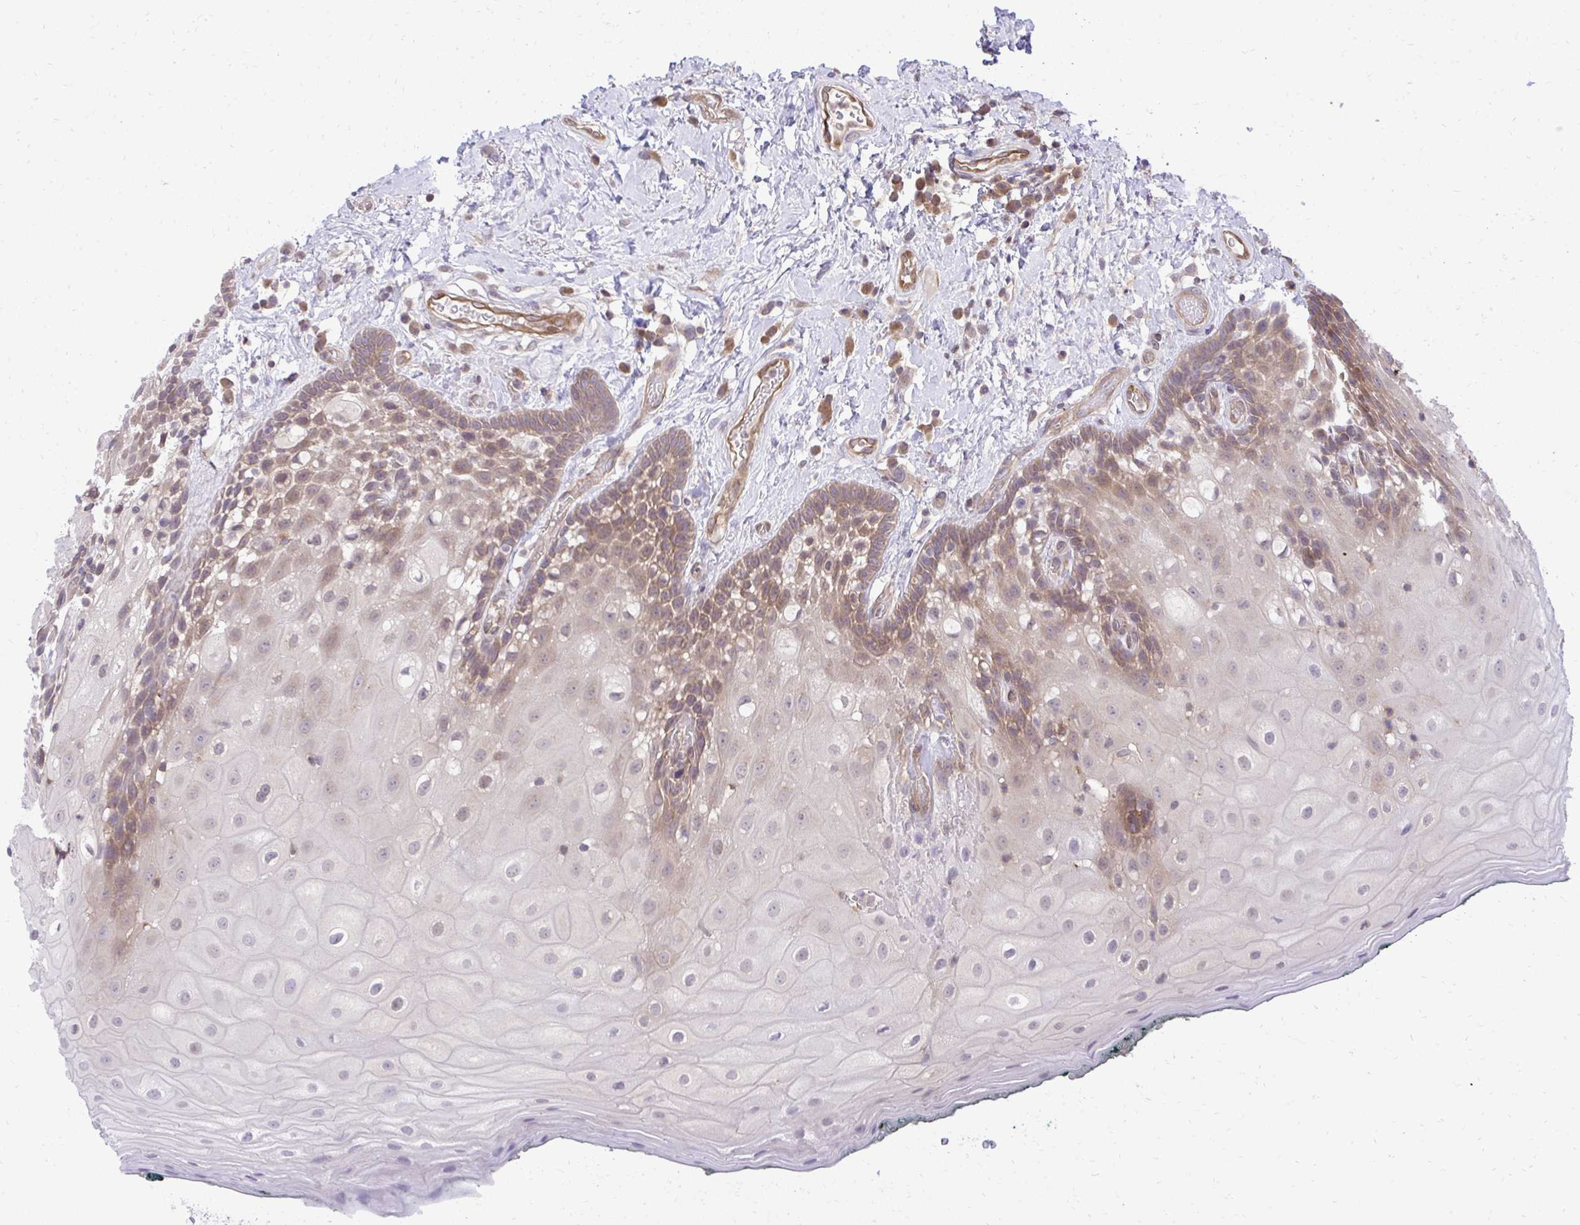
{"staining": {"intensity": "weak", "quantity": "25%-75%", "location": "cytoplasmic/membranous"}, "tissue": "oral mucosa", "cell_type": "Squamous epithelial cells", "image_type": "normal", "snomed": [{"axis": "morphology", "description": "Normal tissue, NOS"}, {"axis": "morphology", "description": "Squamous cell carcinoma, NOS"}, {"axis": "topography", "description": "Oral tissue"}, {"axis": "topography", "description": "Head-Neck"}], "caption": "Weak cytoplasmic/membranous positivity is seen in about 25%-75% of squamous epithelial cells in unremarkable oral mucosa.", "gene": "PPP5C", "patient": {"sex": "male", "age": 64}}